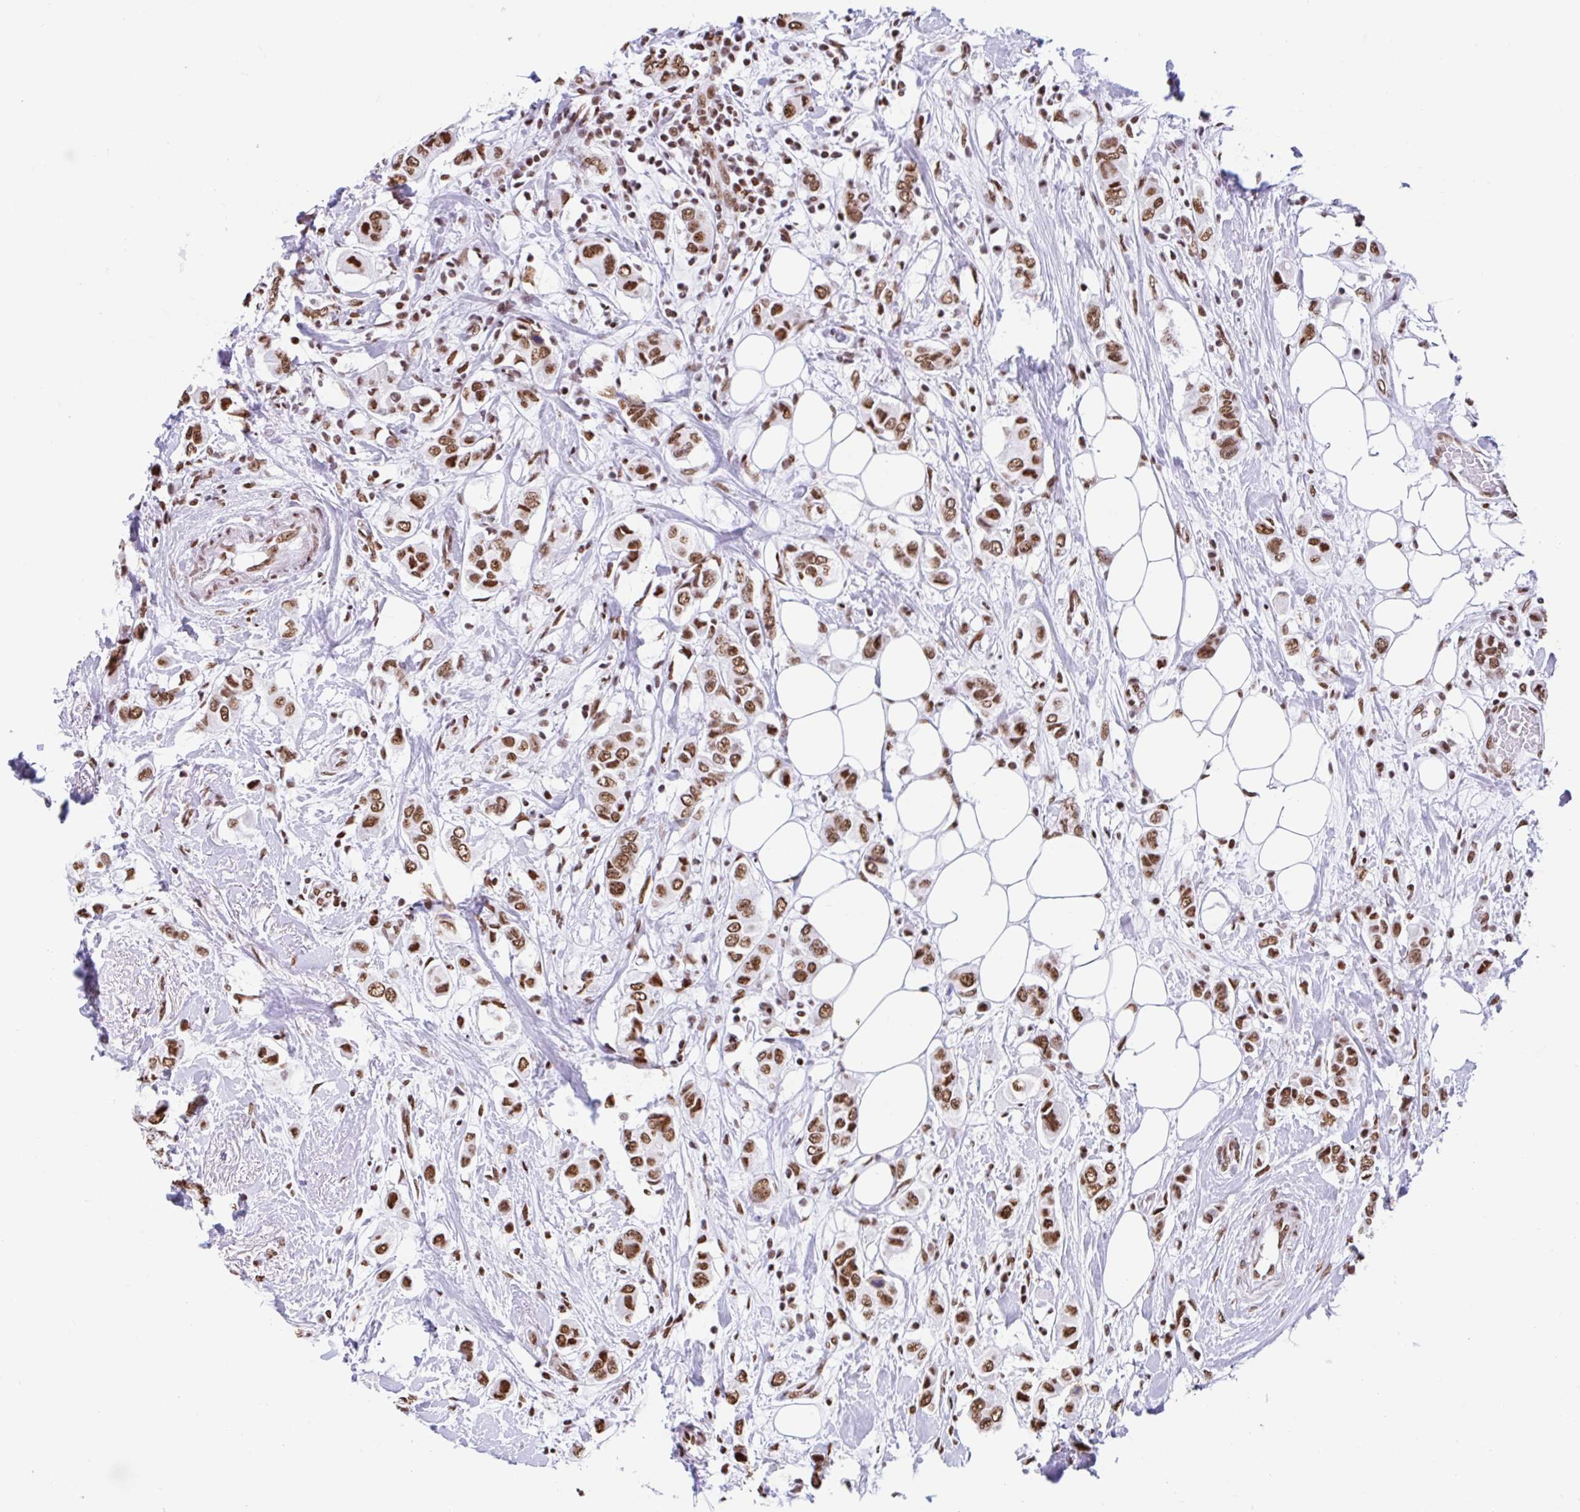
{"staining": {"intensity": "moderate", "quantity": ">75%", "location": "nuclear"}, "tissue": "breast cancer", "cell_type": "Tumor cells", "image_type": "cancer", "snomed": [{"axis": "morphology", "description": "Lobular carcinoma"}, {"axis": "topography", "description": "Breast"}], "caption": "Protein expression analysis of breast lobular carcinoma reveals moderate nuclear staining in approximately >75% of tumor cells.", "gene": "KHDRBS1", "patient": {"sex": "female", "age": 51}}